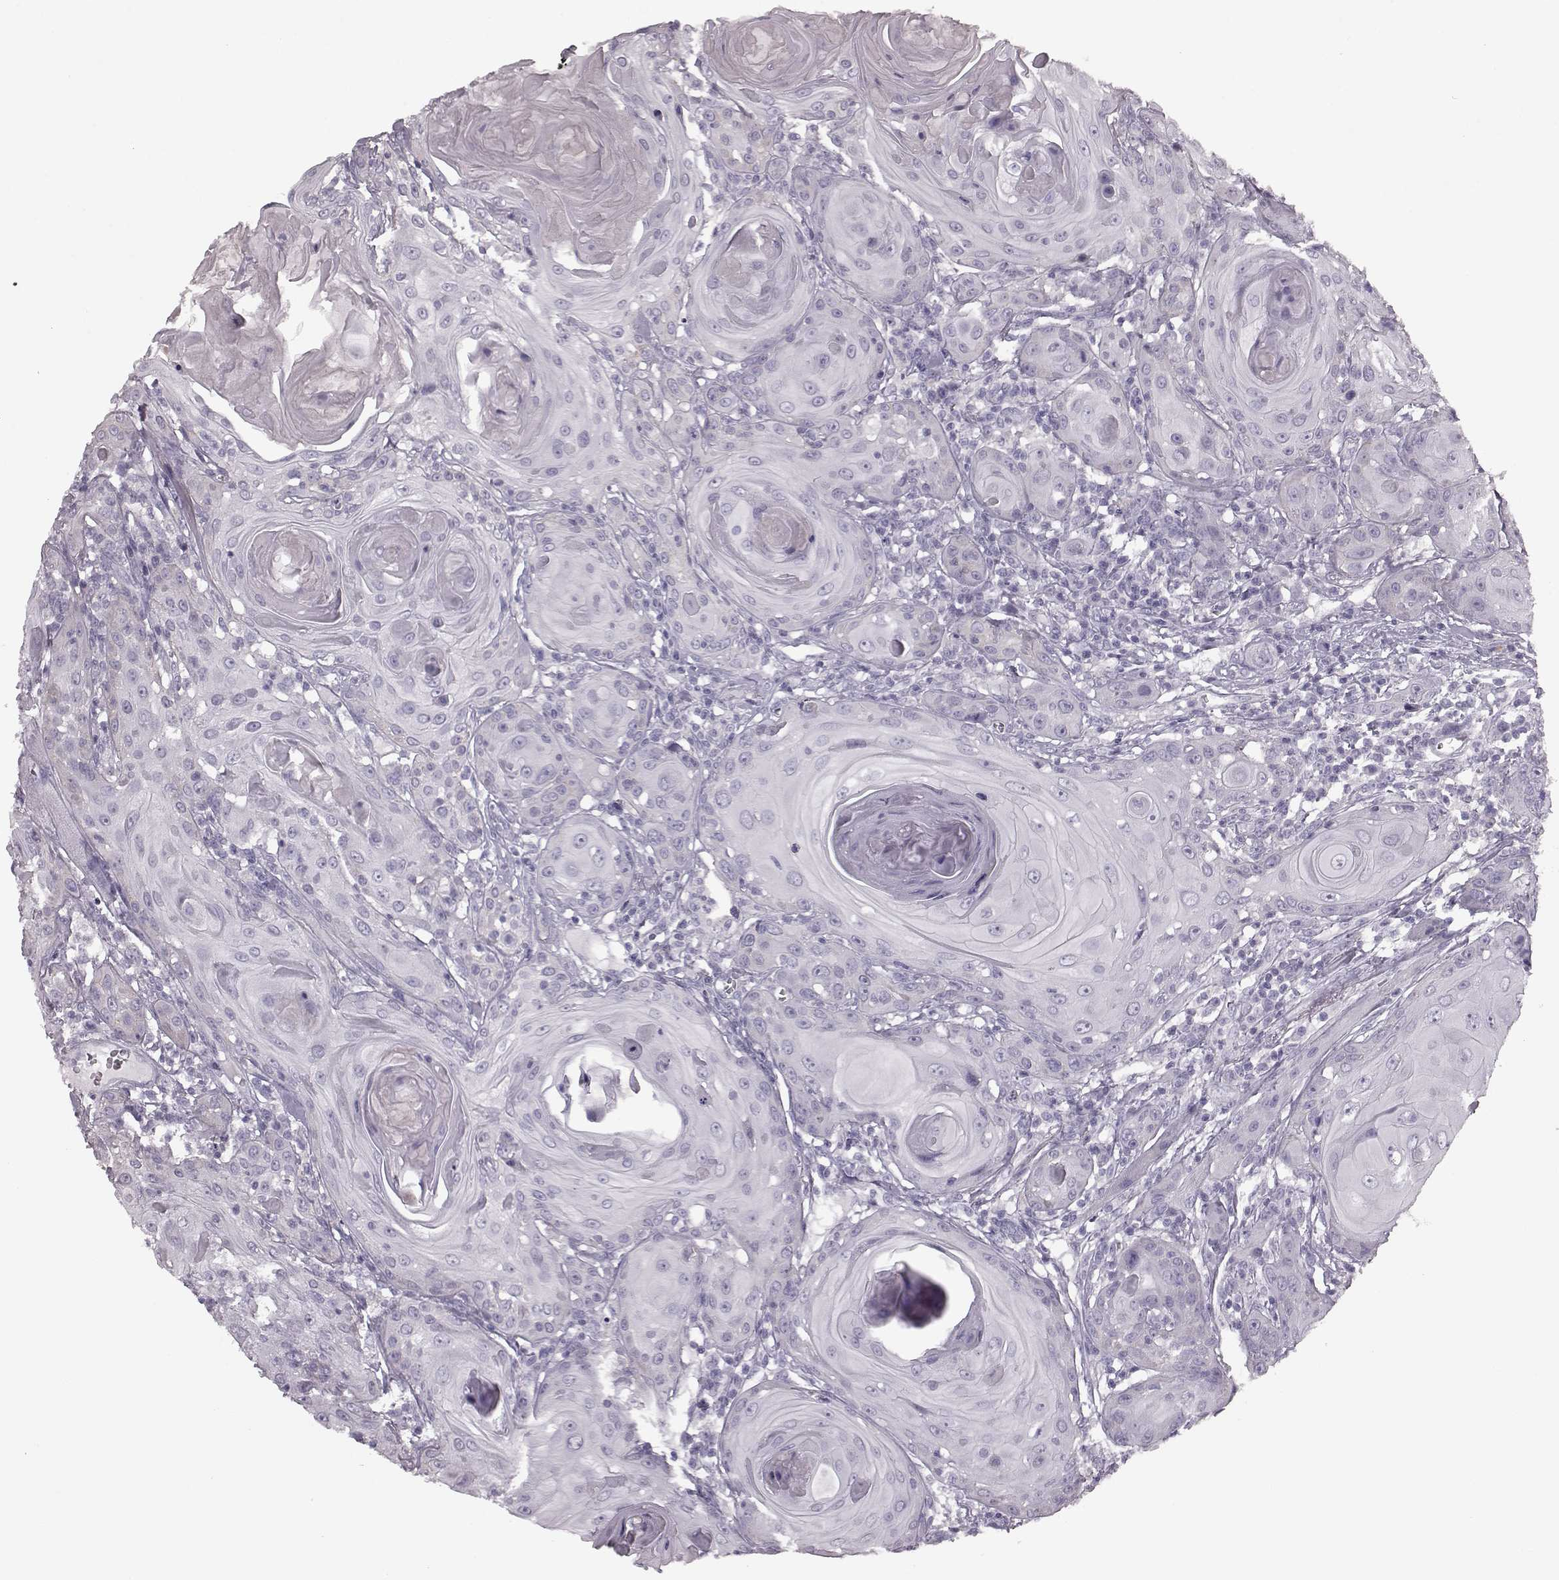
{"staining": {"intensity": "negative", "quantity": "none", "location": "none"}, "tissue": "head and neck cancer", "cell_type": "Tumor cells", "image_type": "cancer", "snomed": [{"axis": "morphology", "description": "Squamous cell carcinoma, NOS"}, {"axis": "topography", "description": "Head-Neck"}], "caption": "Head and neck squamous cell carcinoma was stained to show a protein in brown. There is no significant positivity in tumor cells.", "gene": "CRYBA2", "patient": {"sex": "female", "age": 80}}